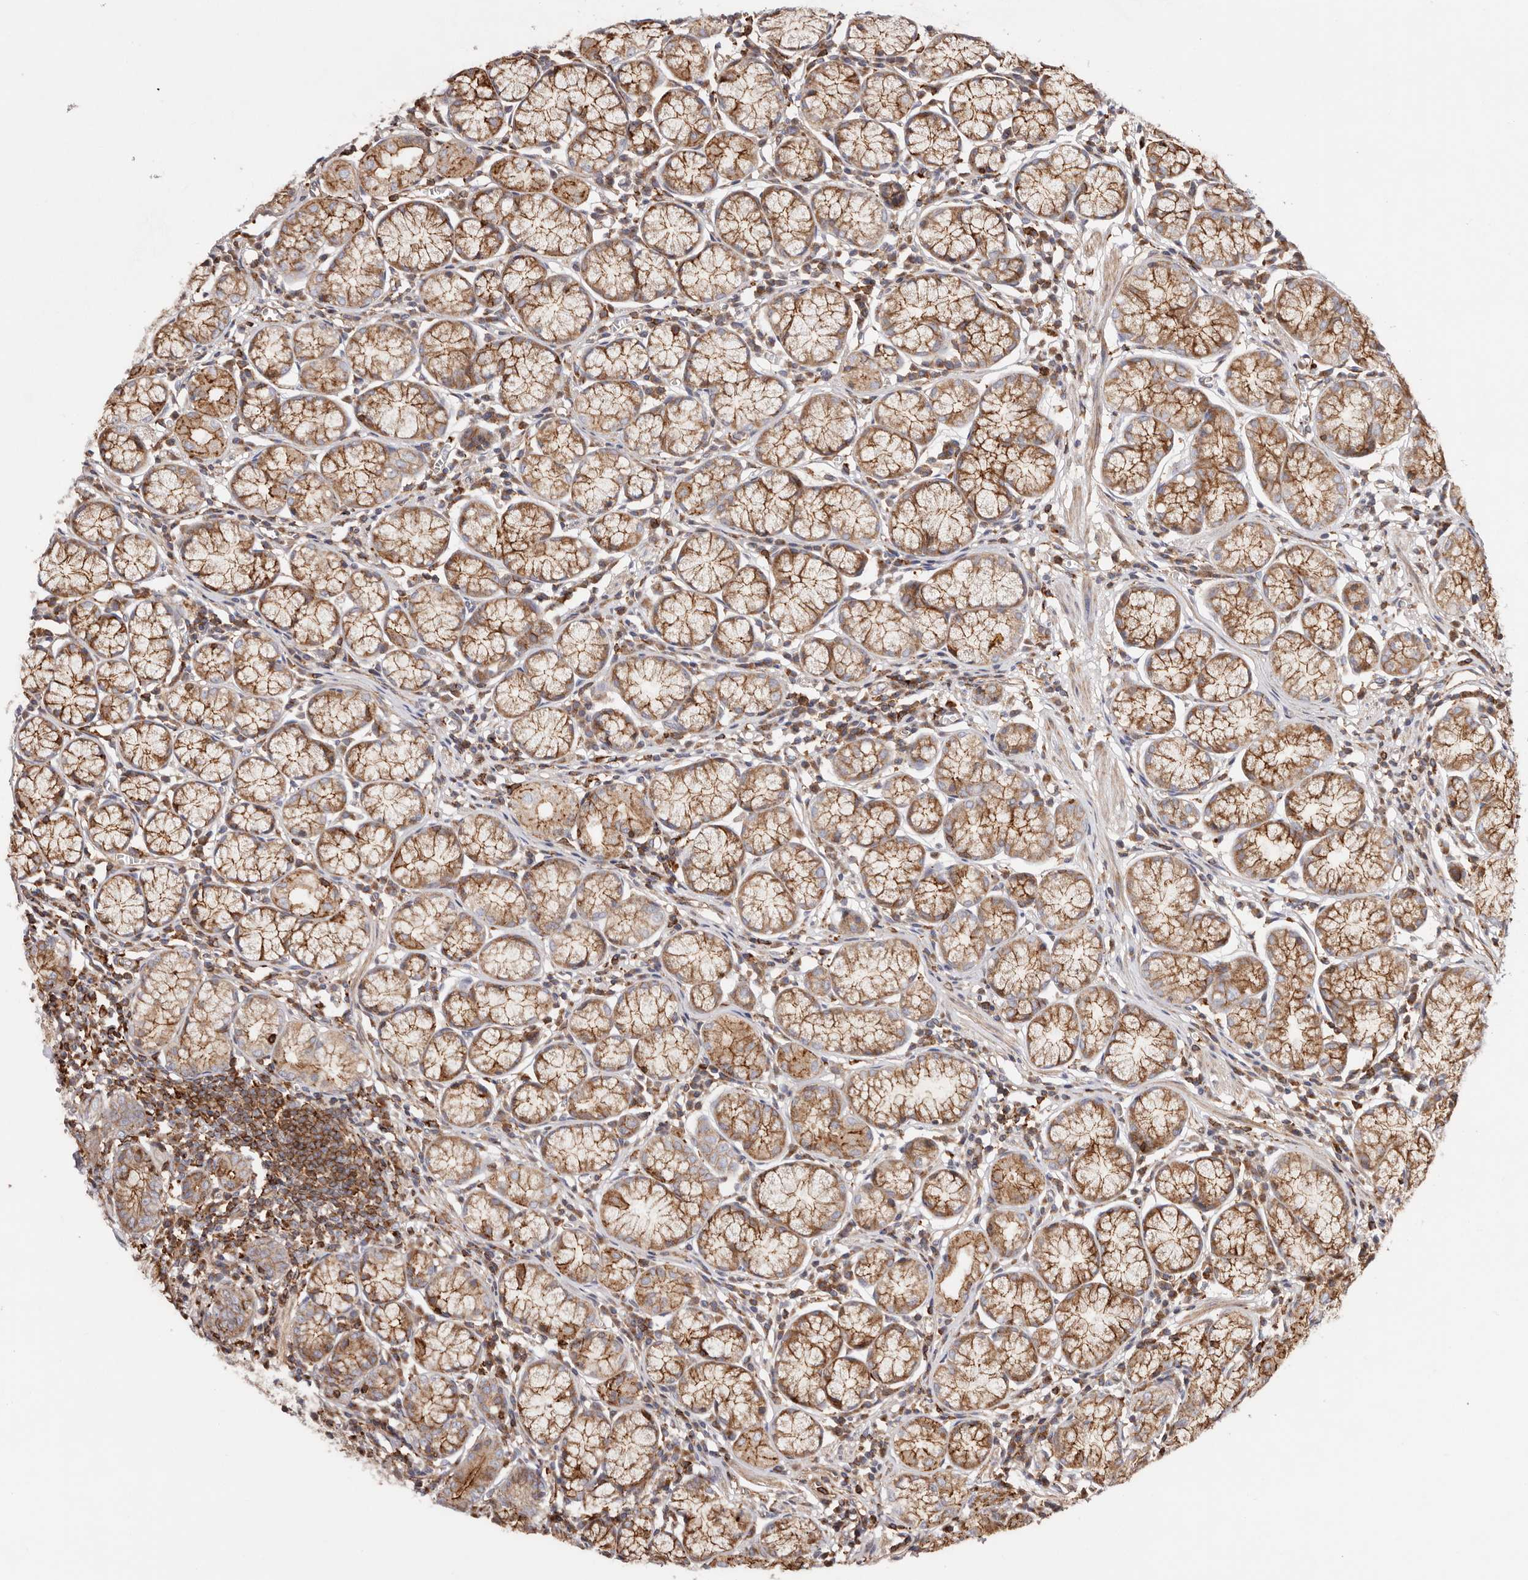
{"staining": {"intensity": "moderate", "quantity": ">75%", "location": "cytoplasmic/membranous"}, "tissue": "stomach", "cell_type": "Glandular cells", "image_type": "normal", "snomed": [{"axis": "morphology", "description": "Normal tissue, NOS"}, {"axis": "topography", "description": "Stomach"}], "caption": "IHC image of normal stomach stained for a protein (brown), which exhibits medium levels of moderate cytoplasmic/membranous staining in approximately >75% of glandular cells.", "gene": "PTPN22", "patient": {"sex": "male", "age": 55}}